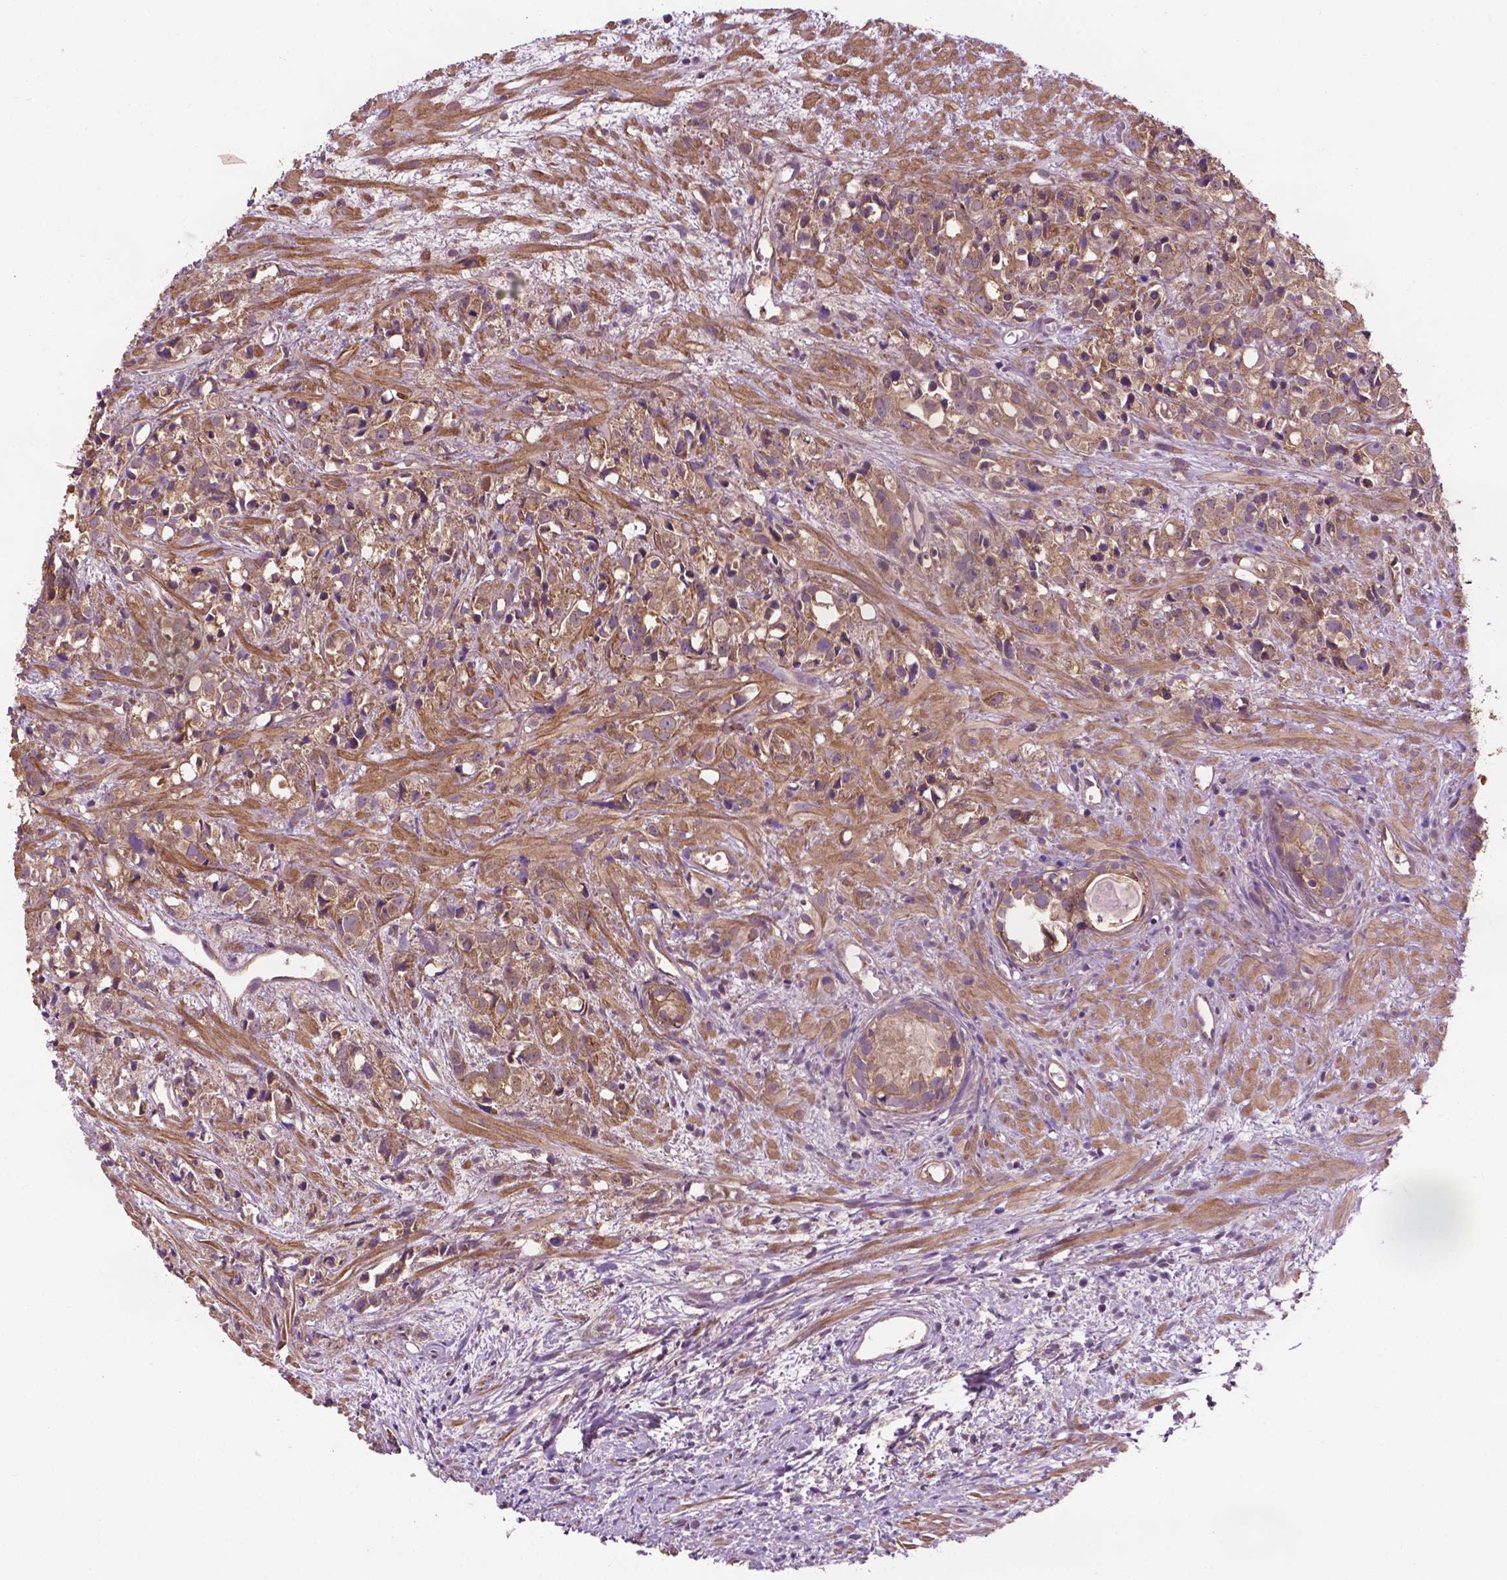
{"staining": {"intensity": "moderate", "quantity": ">75%", "location": "cytoplasmic/membranous"}, "tissue": "prostate cancer", "cell_type": "Tumor cells", "image_type": "cancer", "snomed": [{"axis": "morphology", "description": "Adenocarcinoma, High grade"}, {"axis": "topography", "description": "Prostate"}], "caption": "A high-resolution micrograph shows immunohistochemistry (IHC) staining of prostate high-grade adenocarcinoma, which demonstrates moderate cytoplasmic/membranous positivity in approximately >75% of tumor cells.", "gene": "CCDC71L", "patient": {"sex": "male", "age": 79}}